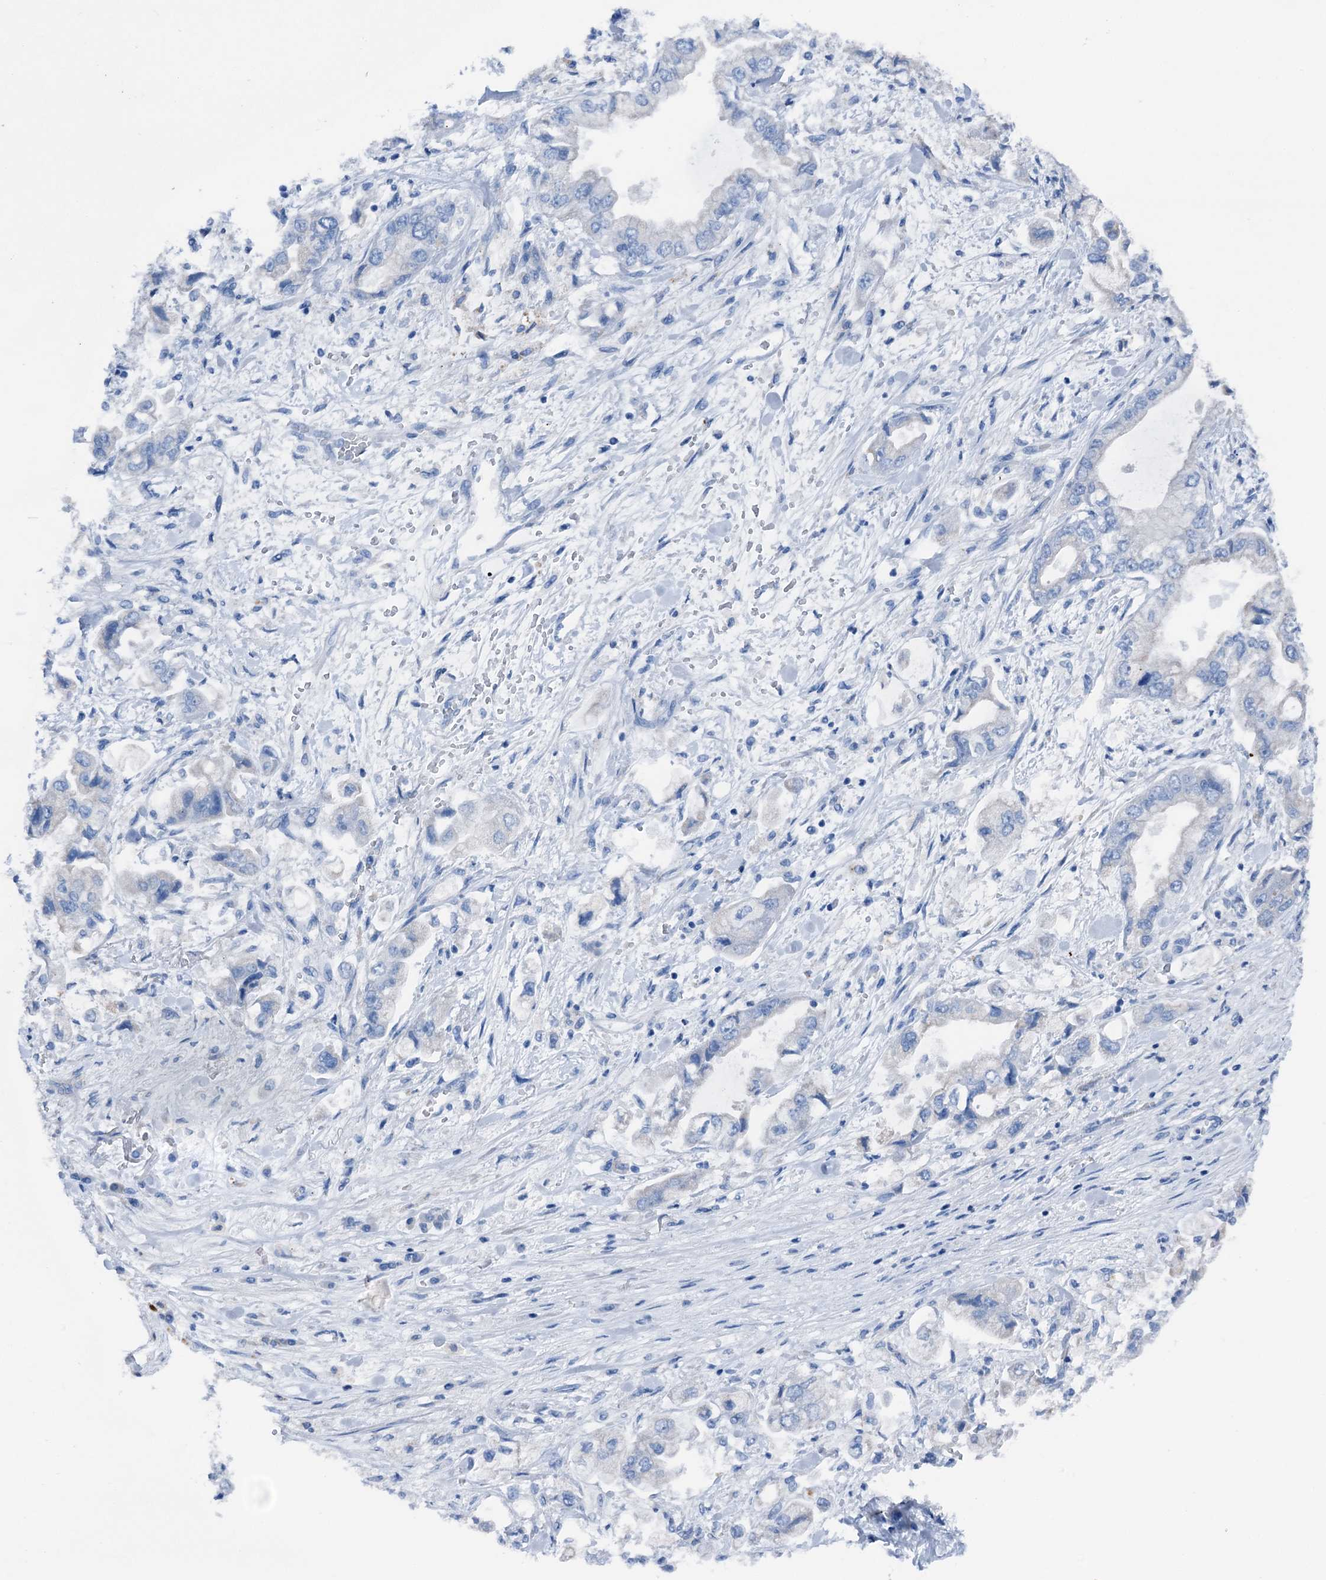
{"staining": {"intensity": "negative", "quantity": "none", "location": "none"}, "tissue": "stomach cancer", "cell_type": "Tumor cells", "image_type": "cancer", "snomed": [{"axis": "morphology", "description": "Adenocarcinoma, NOS"}, {"axis": "topography", "description": "Stomach"}], "caption": "High magnification brightfield microscopy of adenocarcinoma (stomach) stained with DAB (brown) and counterstained with hematoxylin (blue): tumor cells show no significant expression.", "gene": "C1QTNF4", "patient": {"sex": "male", "age": 62}}